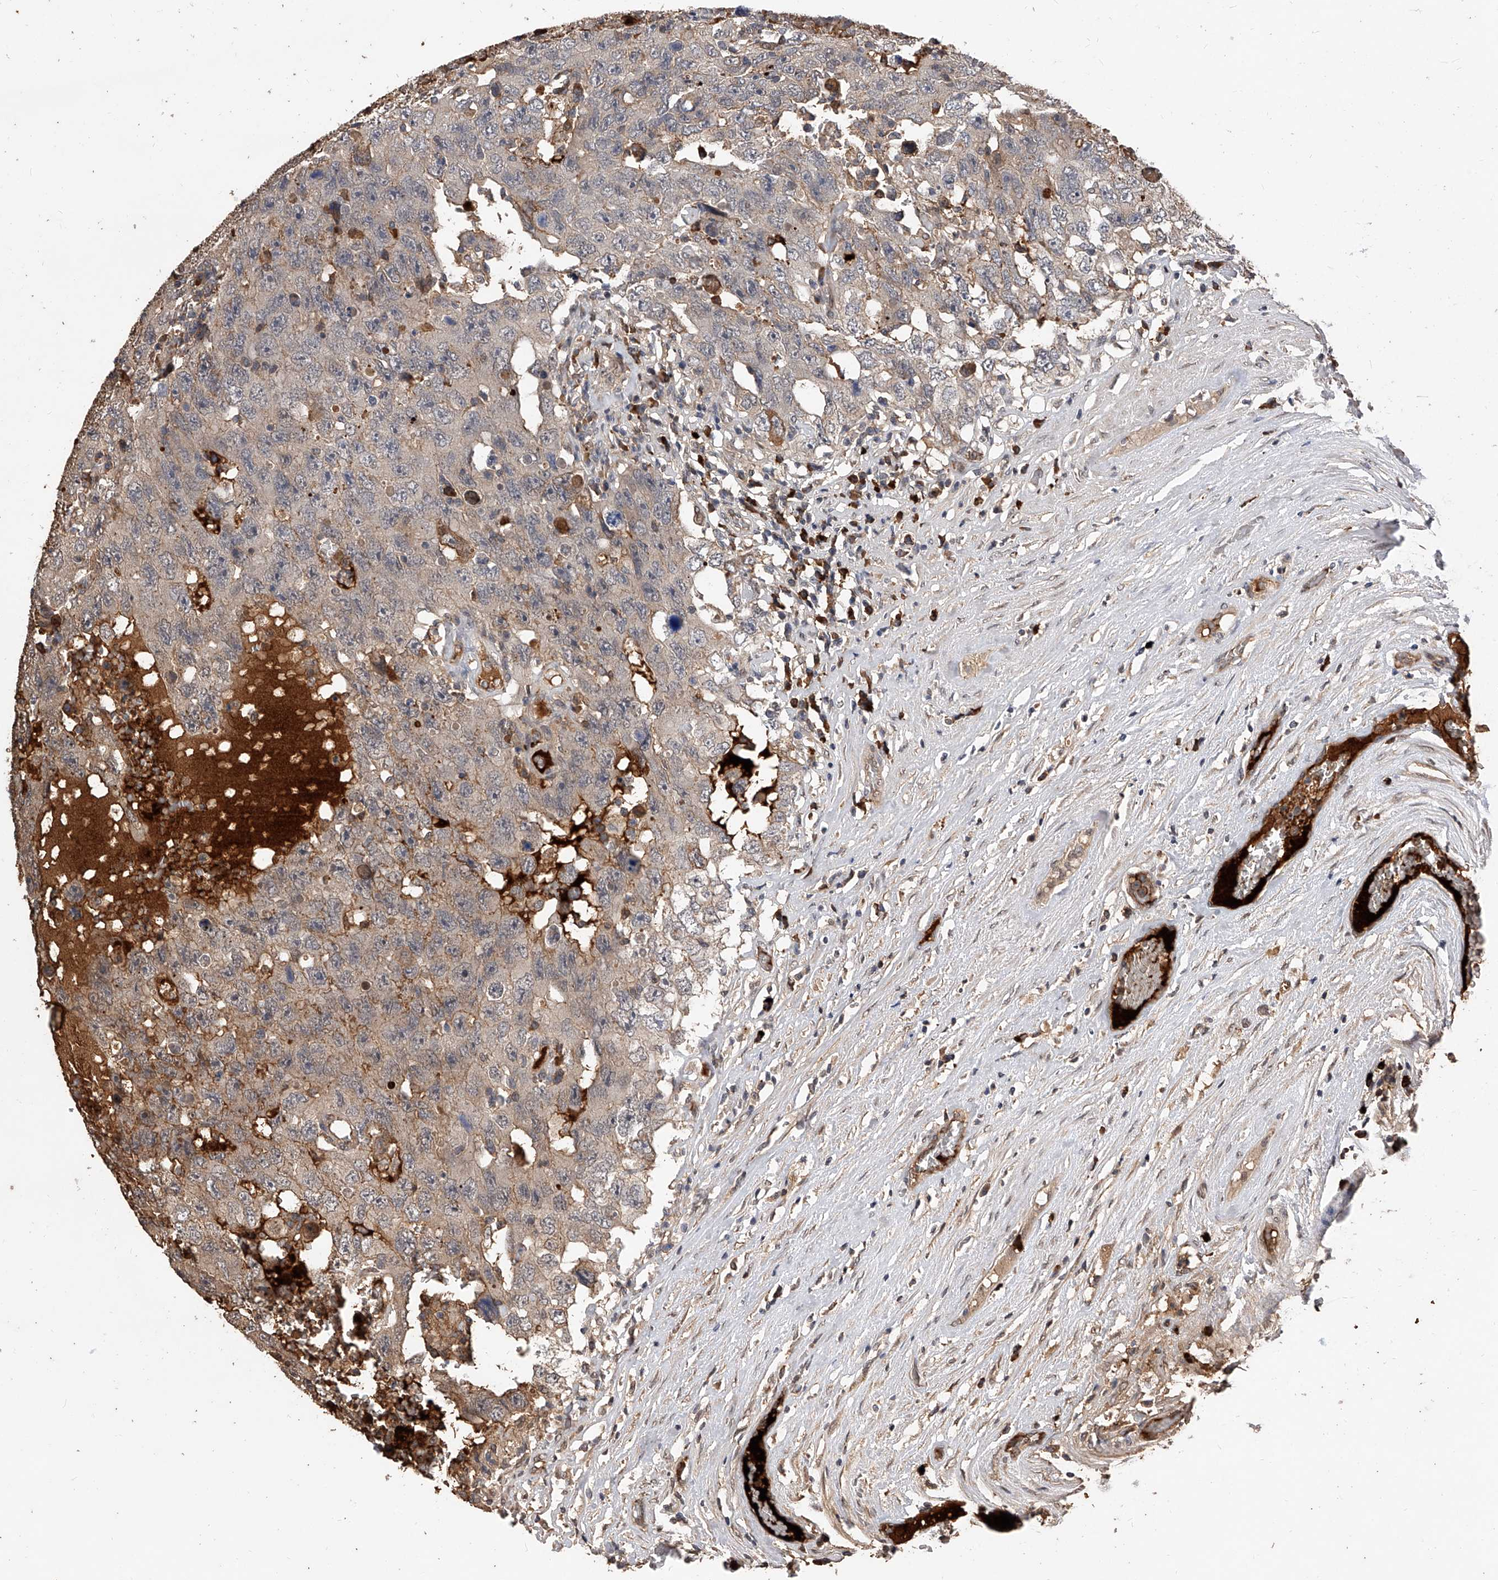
{"staining": {"intensity": "weak", "quantity": "25%-75%", "location": "cytoplasmic/membranous"}, "tissue": "testis cancer", "cell_type": "Tumor cells", "image_type": "cancer", "snomed": [{"axis": "morphology", "description": "Carcinoma, Embryonal, NOS"}, {"axis": "topography", "description": "Testis"}], "caption": "Immunohistochemical staining of human testis cancer demonstrates weak cytoplasmic/membranous protein positivity in approximately 25%-75% of tumor cells.", "gene": "CFAP410", "patient": {"sex": "male", "age": 26}}